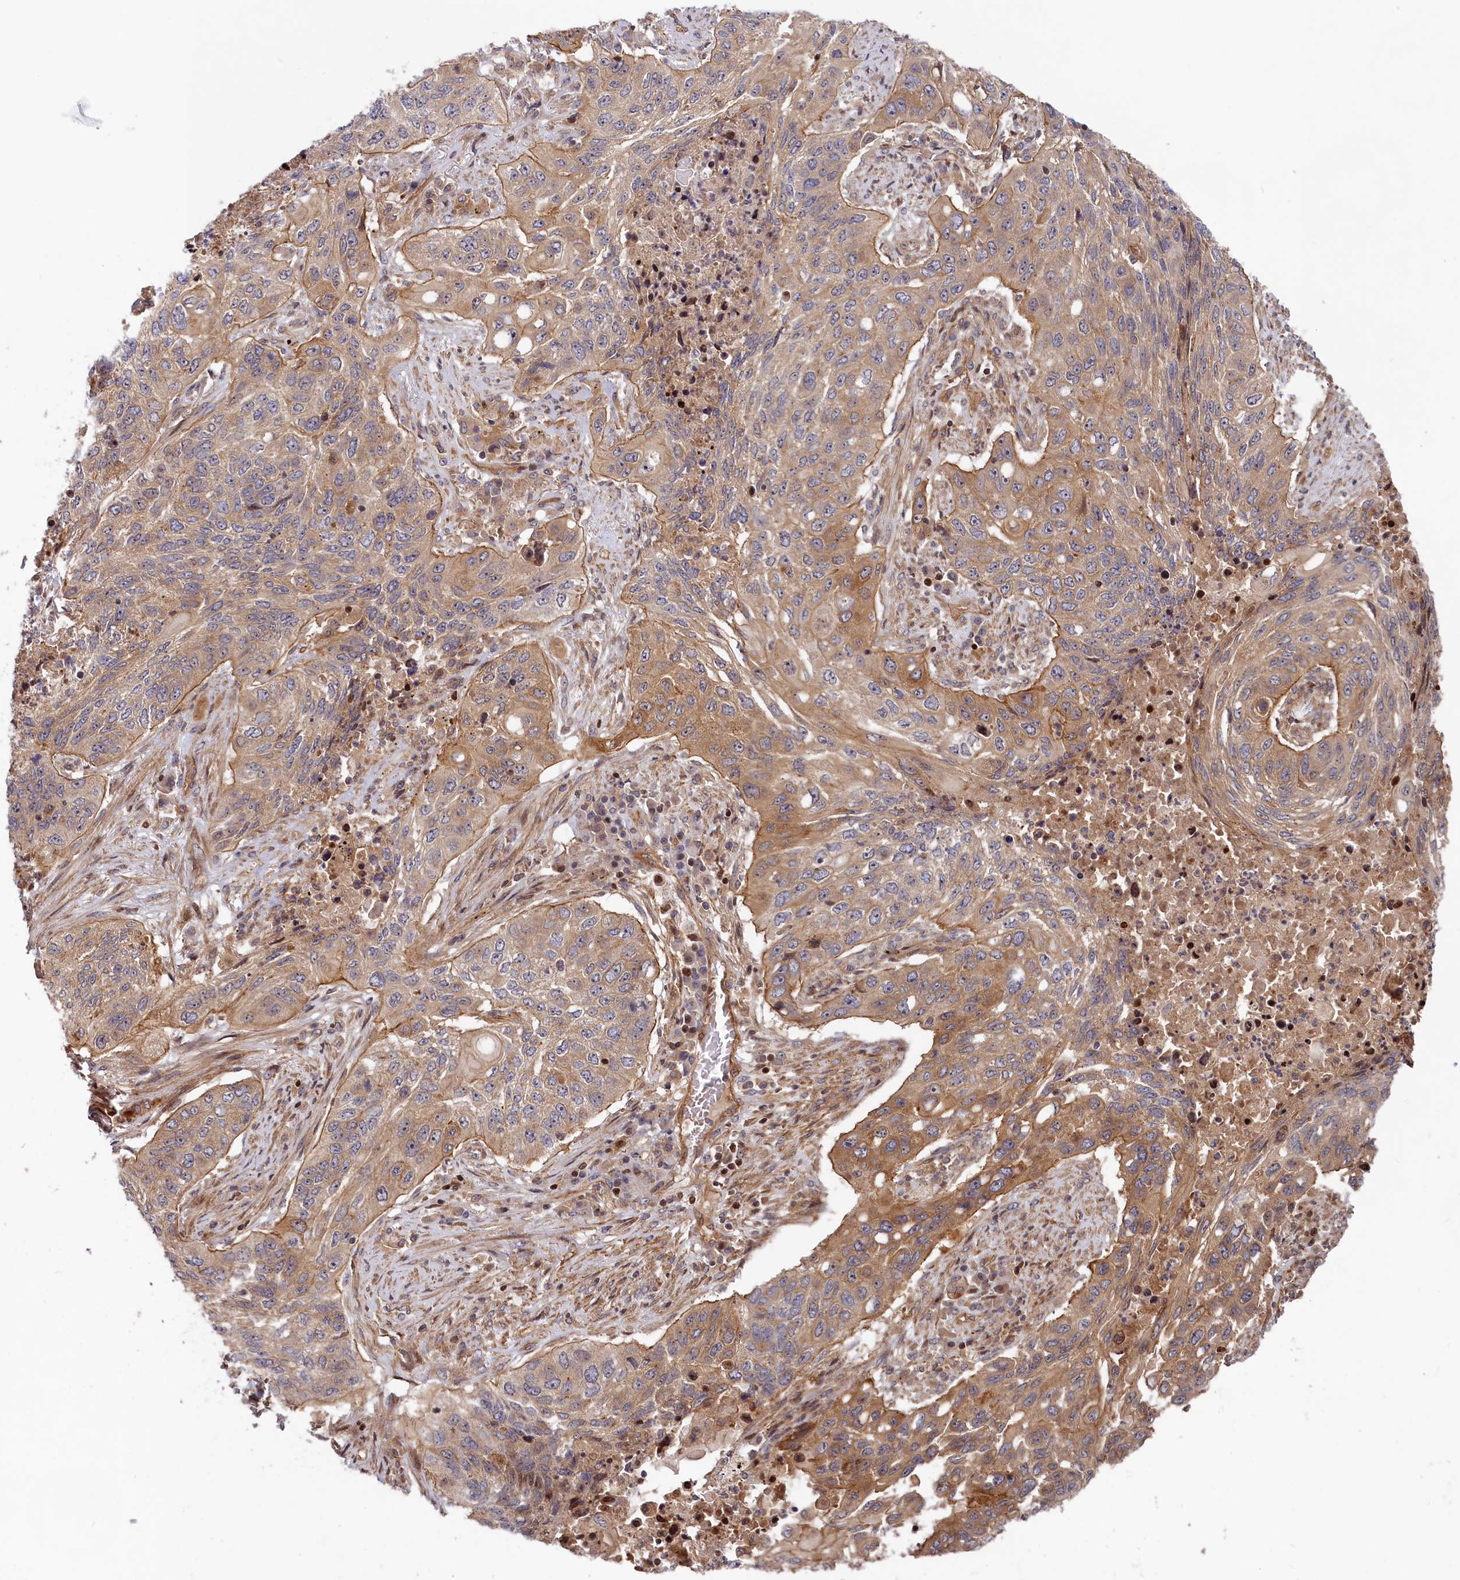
{"staining": {"intensity": "weak", "quantity": "25%-75%", "location": "cytoplasmic/membranous"}, "tissue": "lung cancer", "cell_type": "Tumor cells", "image_type": "cancer", "snomed": [{"axis": "morphology", "description": "Squamous cell carcinoma, NOS"}, {"axis": "topography", "description": "Lung"}], "caption": "This is a photomicrograph of IHC staining of squamous cell carcinoma (lung), which shows weak staining in the cytoplasmic/membranous of tumor cells.", "gene": "CEP44", "patient": {"sex": "female", "age": 63}}